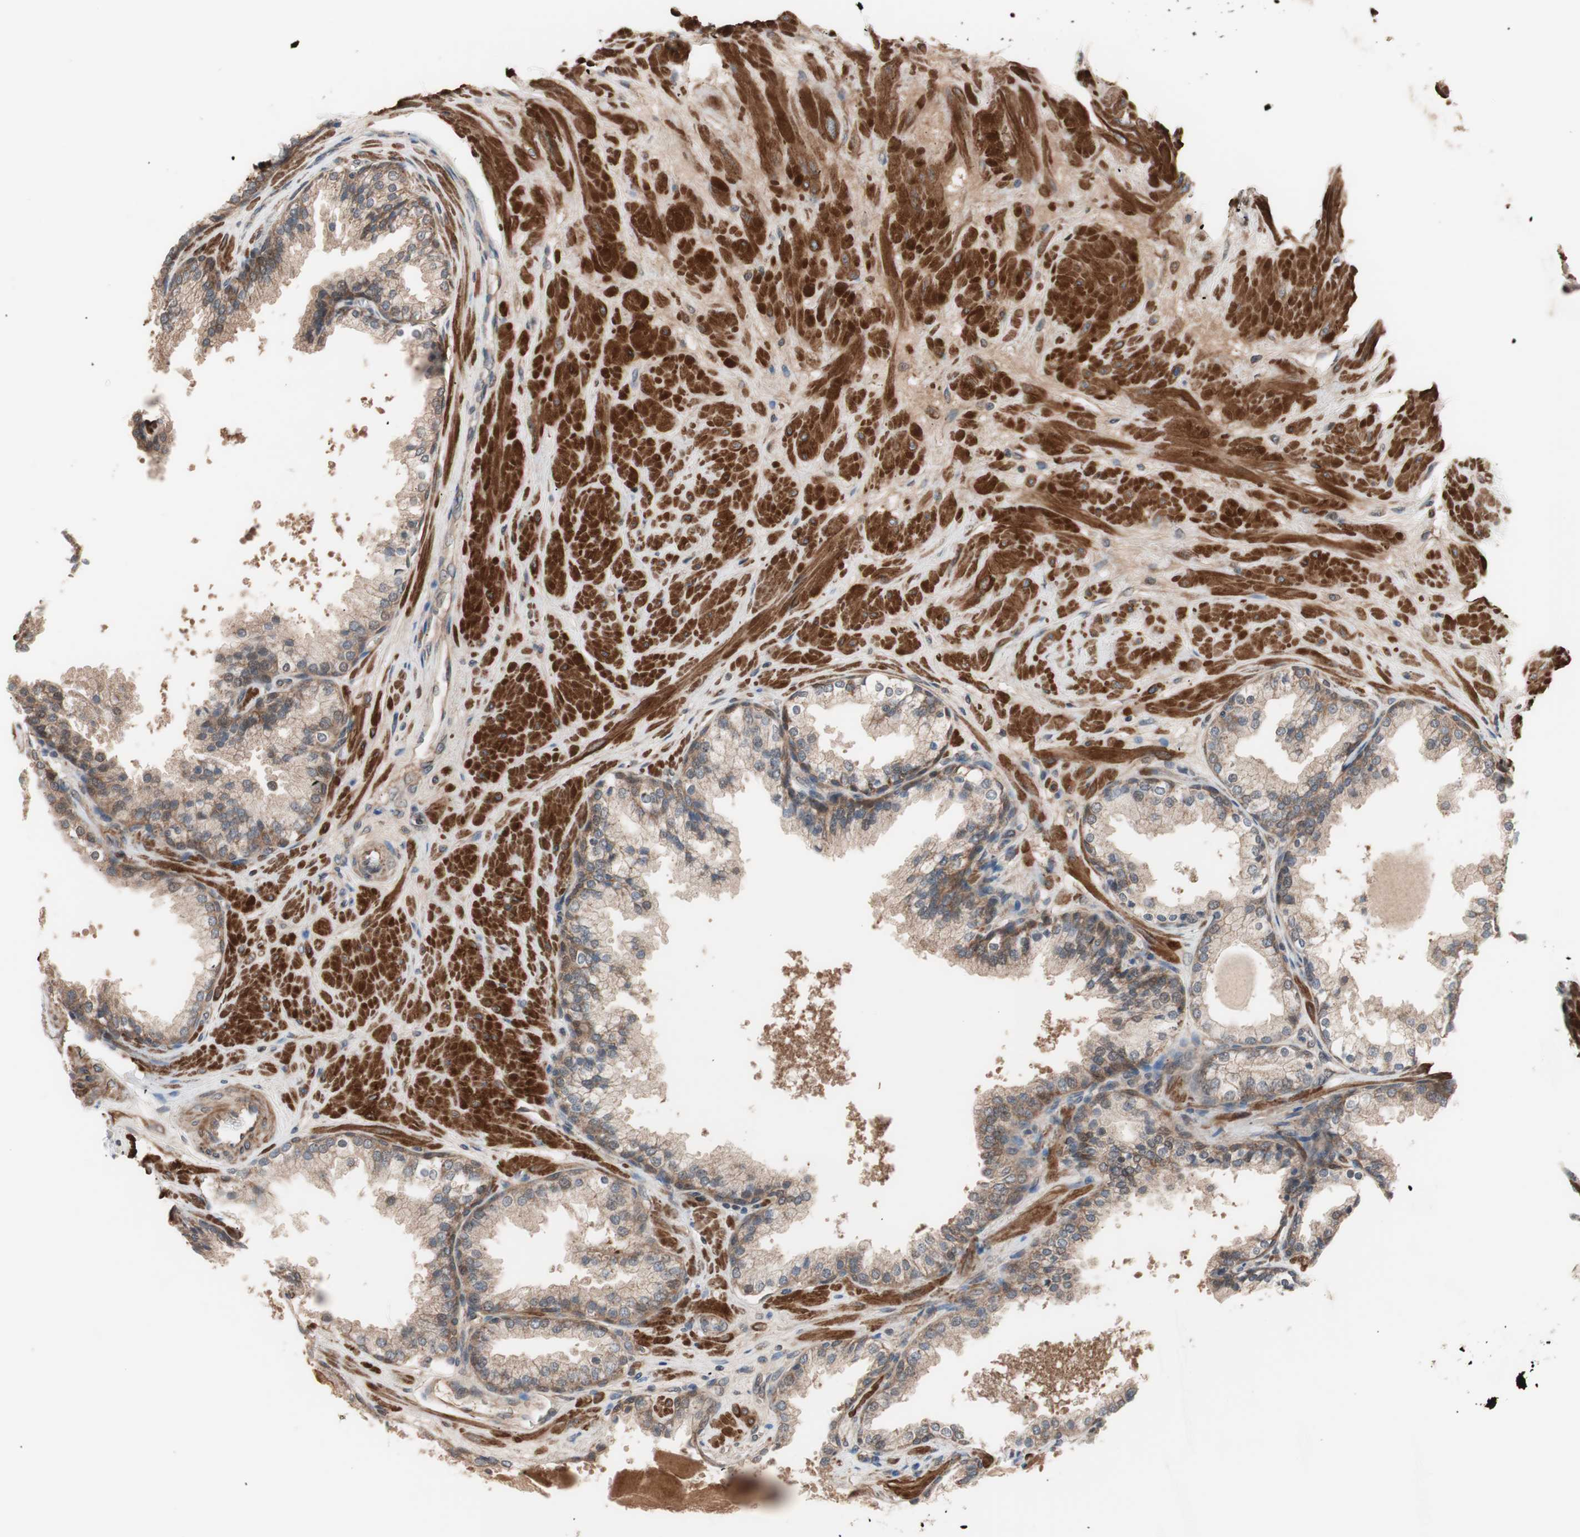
{"staining": {"intensity": "moderate", "quantity": ">75%", "location": "cytoplasmic/membranous"}, "tissue": "prostate", "cell_type": "Glandular cells", "image_type": "normal", "snomed": [{"axis": "morphology", "description": "Normal tissue, NOS"}, {"axis": "topography", "description": "Prostate"}], "caption": "Immunohistochemistry (IHC) image of benign prostate stained for a protein (brown), which shows medium levels of moderate cytoplasmic/membranous positivity in approximately >75% of glandular cells.", "gene": "HMBS", "patient": {"sex": "male", "age": 51}}